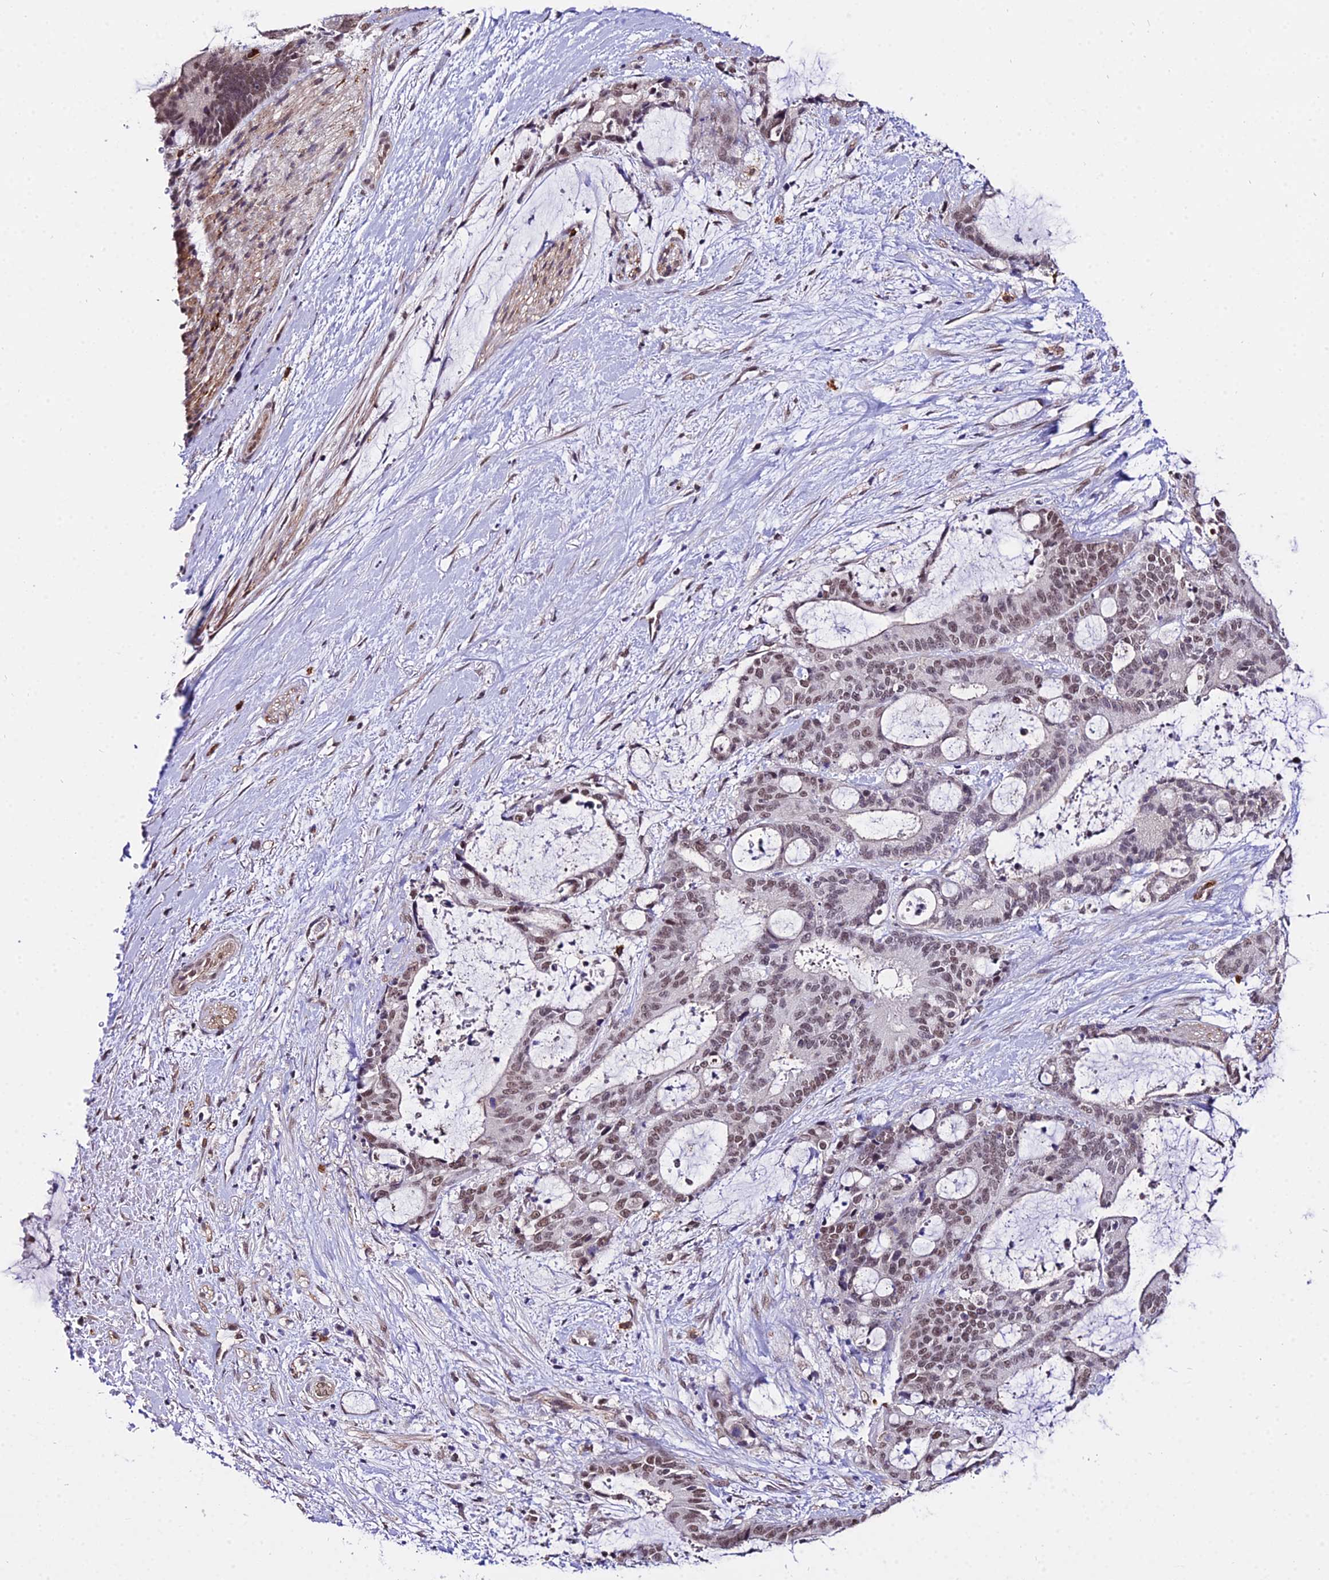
{"staining": {"intensity": "moderate", "quantity": ">75%", "location": "nuclear"}, "tissue": "liver cancer", "cell_type": "Tumor cells", "image_type": "cancer", "snomed": [{"axis": "morphology", "description": "Normal tissue, NOS"}, {"axis": "morphology", "description": "Cholangiocarcinoma"}, {"axis": "topography", "description": "Liver"}, {"axis": "topography", "description": "Peripheral nerve tissue"}], "caption": "An IHC image of neoplastic tissue is shown. Protein staining in brown labels moderate nuclear positivity in liver cholangiocarcinoma within tumor cells. The staining is performed using DAB brown chromogen to label protein expression. The nuclei are counter-stained blue using hematoxylin.", "gene": "POLR2I", "patient": {"sex": "female", "age": 73}}